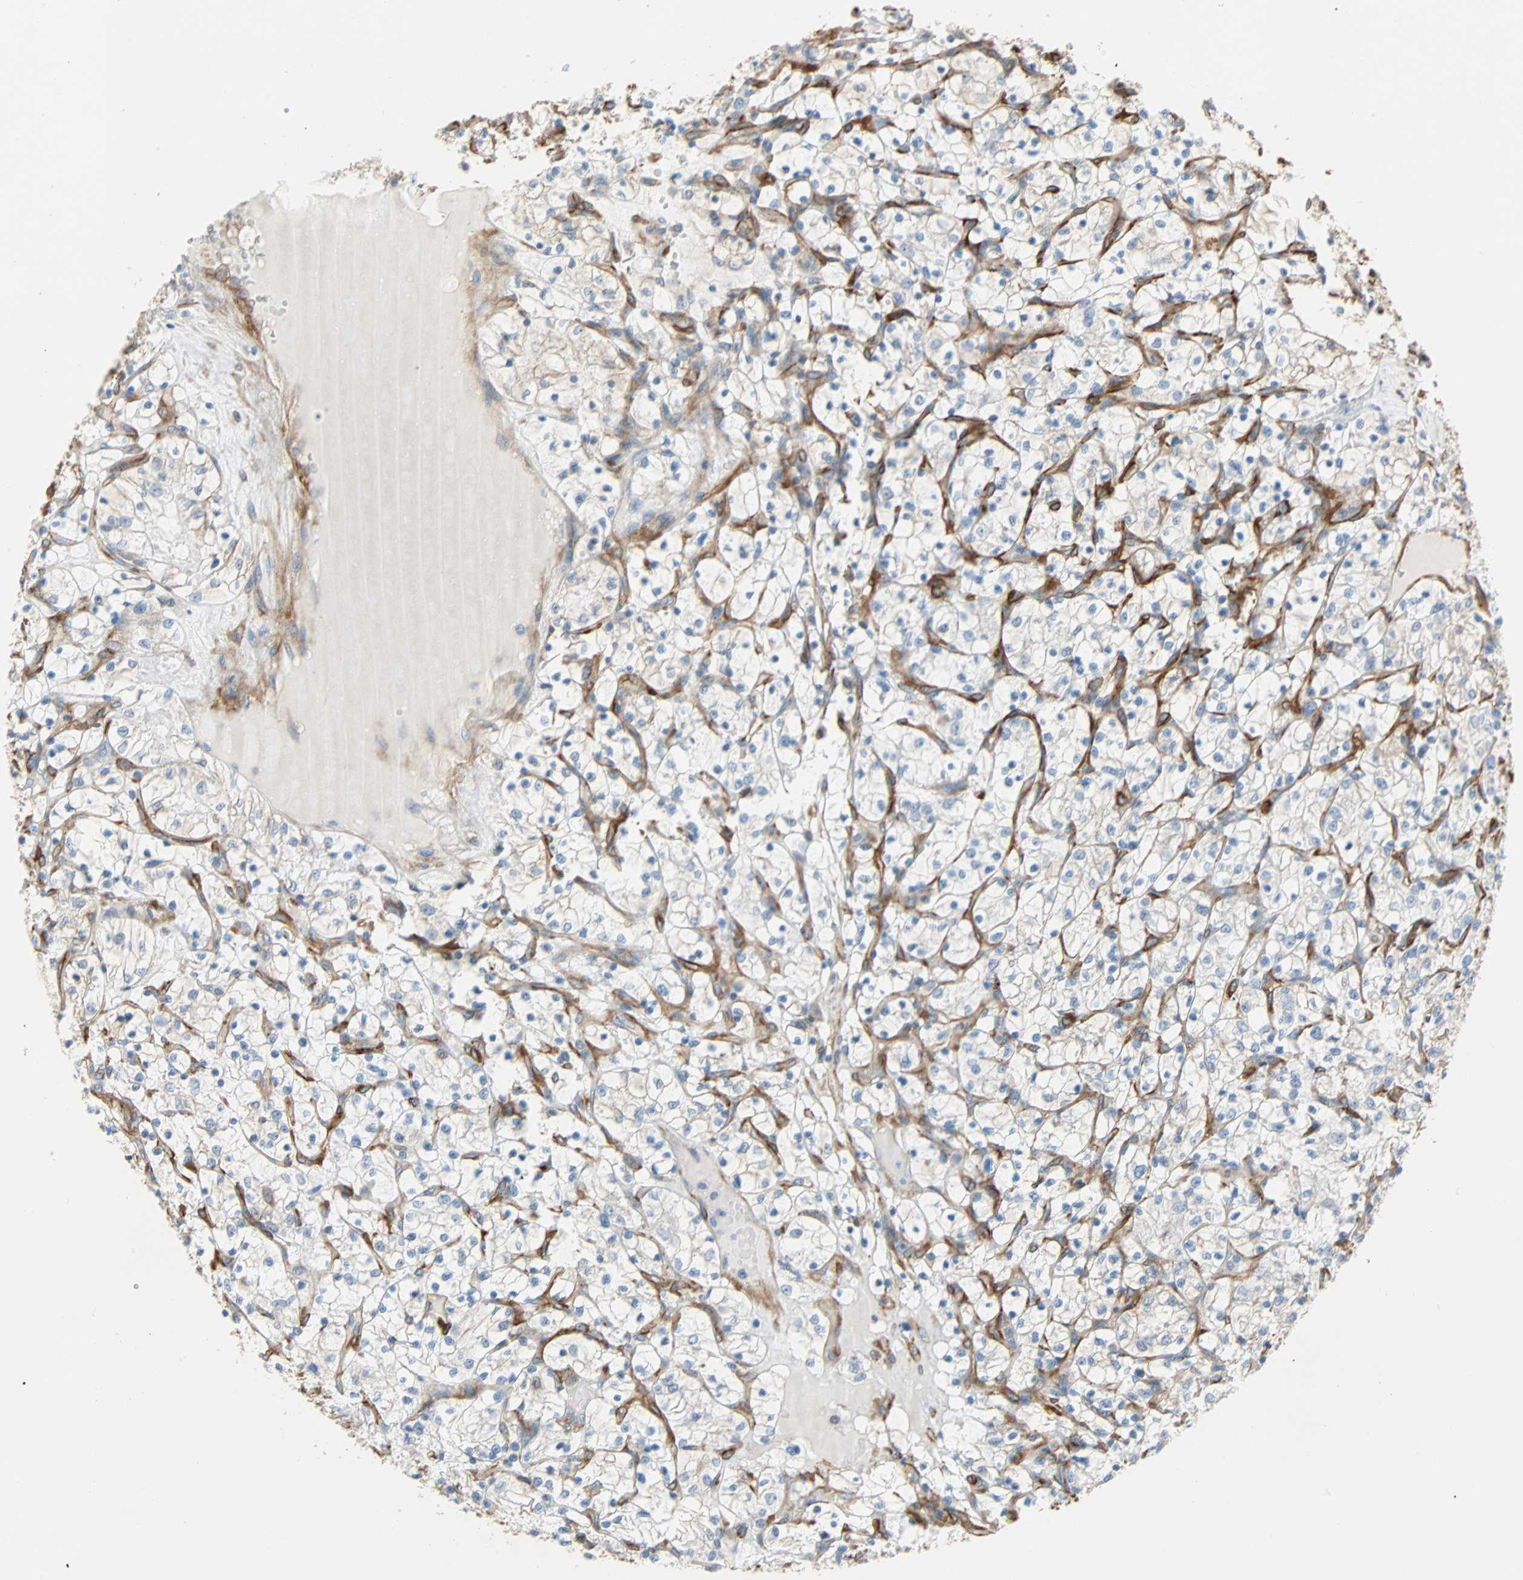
{"staining": {"intensity": "moderate", "quantity": "<25%", "location": "cytoplasmic/membranous"}, "tissue": "renal cancer", "cell_type": "Tumor cells", "image_type": "cancer", "snomed": [{"axis": "morphology", "description": "Adenocarcinoma, NOS"}, {"axis": "topography", "description": "Kidney"}], "caption": "IHC histopathology image of neoplastic tissue: human adenocarcinoma (renal) stained using immunohistochemistry (IHC) demonstrates low levels of moderate protein expression localized specifically in the cytoplasmic/membranous of tumor cells, appearing as a cytoplasmic/membranous brown color.", "gene": "EPB41L2", "patient": {"sex": "female", "age": 69}}